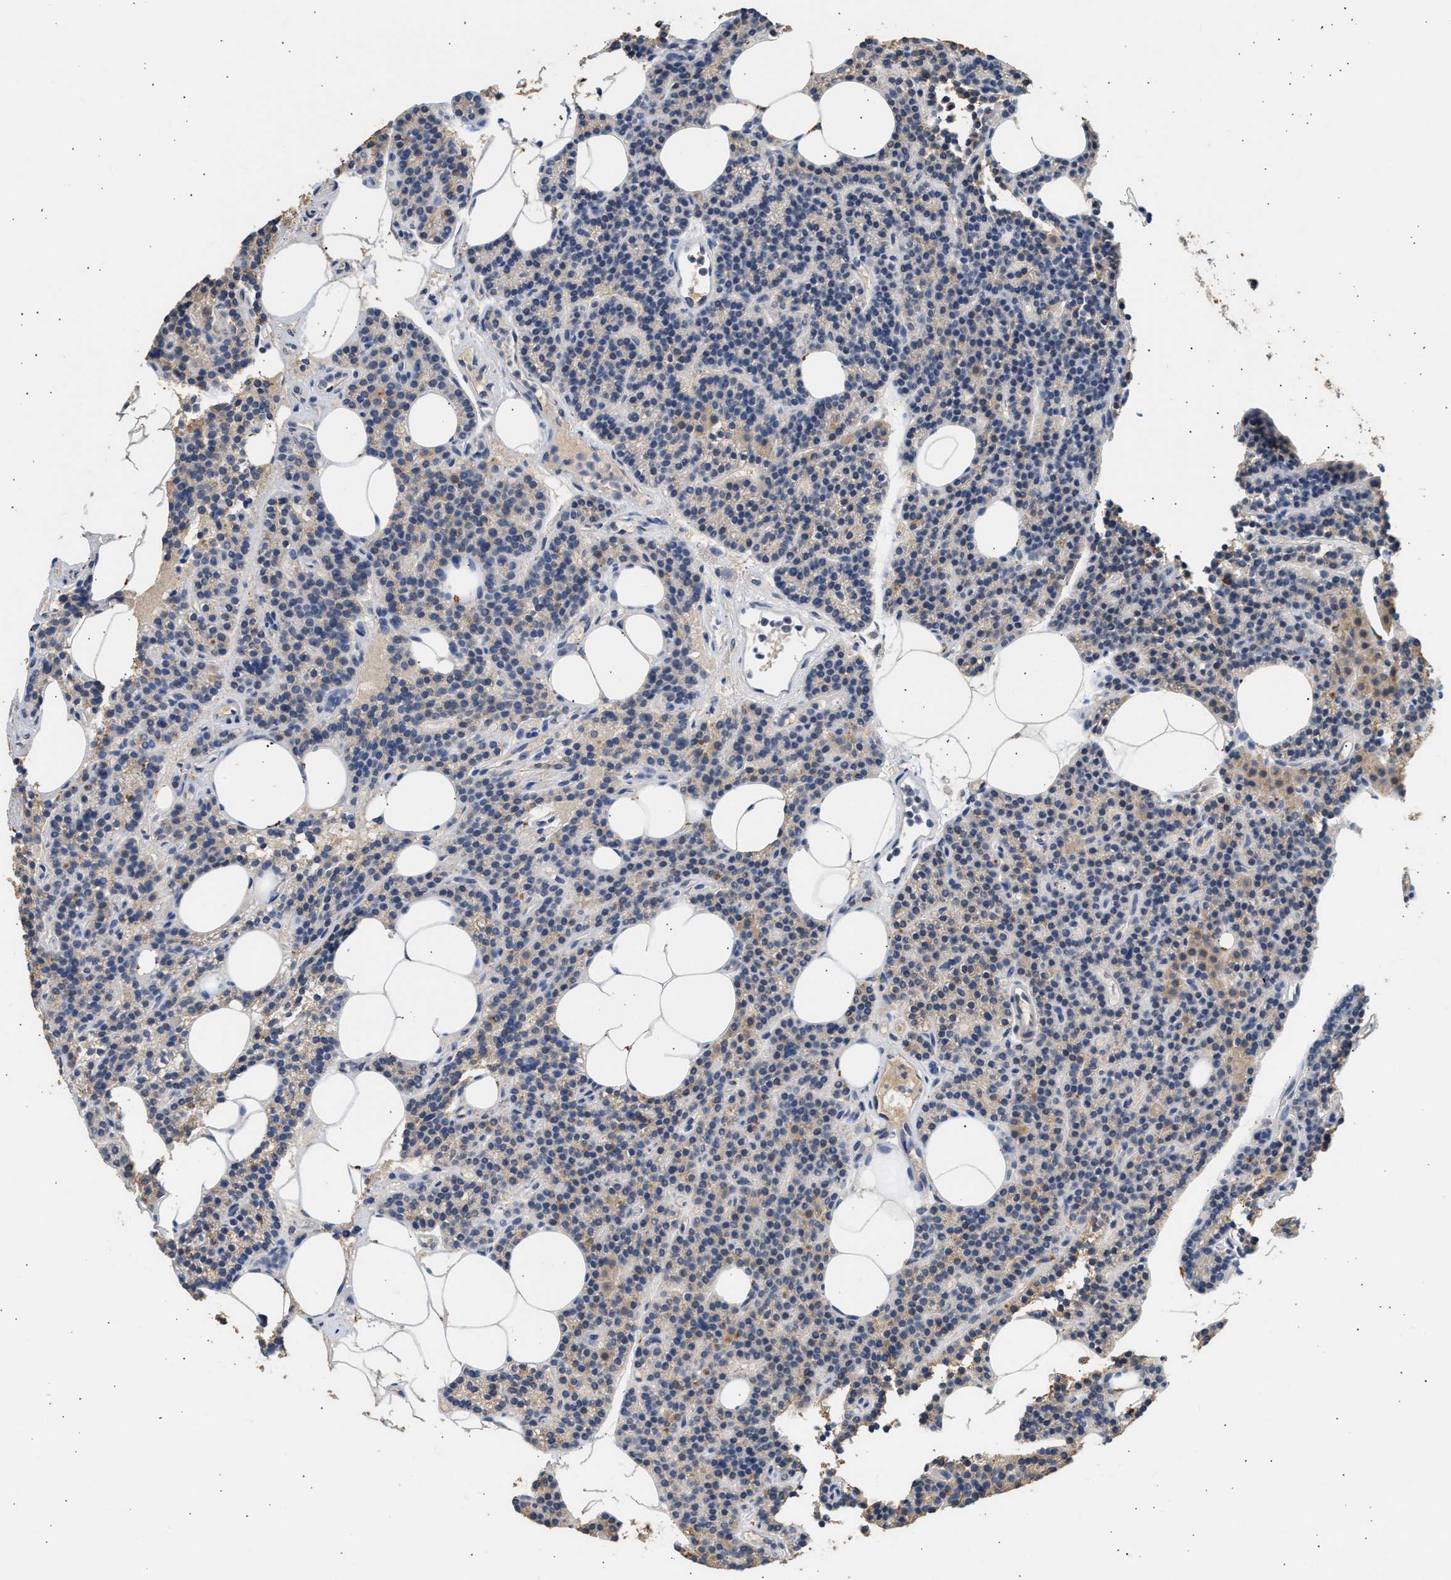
{"staining": {"intensity": "moderate", "quantity": "25%-75%", "location": "cytoplasmic/membranous"}, "tissue": "parathyroid gland", "cell_type": "Glandular cells", "image_type": "normal", "snomed": [{"axis": "morphology", "description": "Normal tissue, NOS"}, {"axis": "morphology", "description": "Adenoma, NOS"}, {"axis": "topography", "description": "Parathyroid gland"}], "caption": "Moderate cytoplasmic/membranous expression is present in approximately 25%-75% of glandular cells in benign parathyroid gland. (Stains: DAB in brown, nuclei in blue, Microscopy: brightfield microscopy at high magnification).", "gene": "WDR31", "patient": {"sex": "female", "age": 43}}